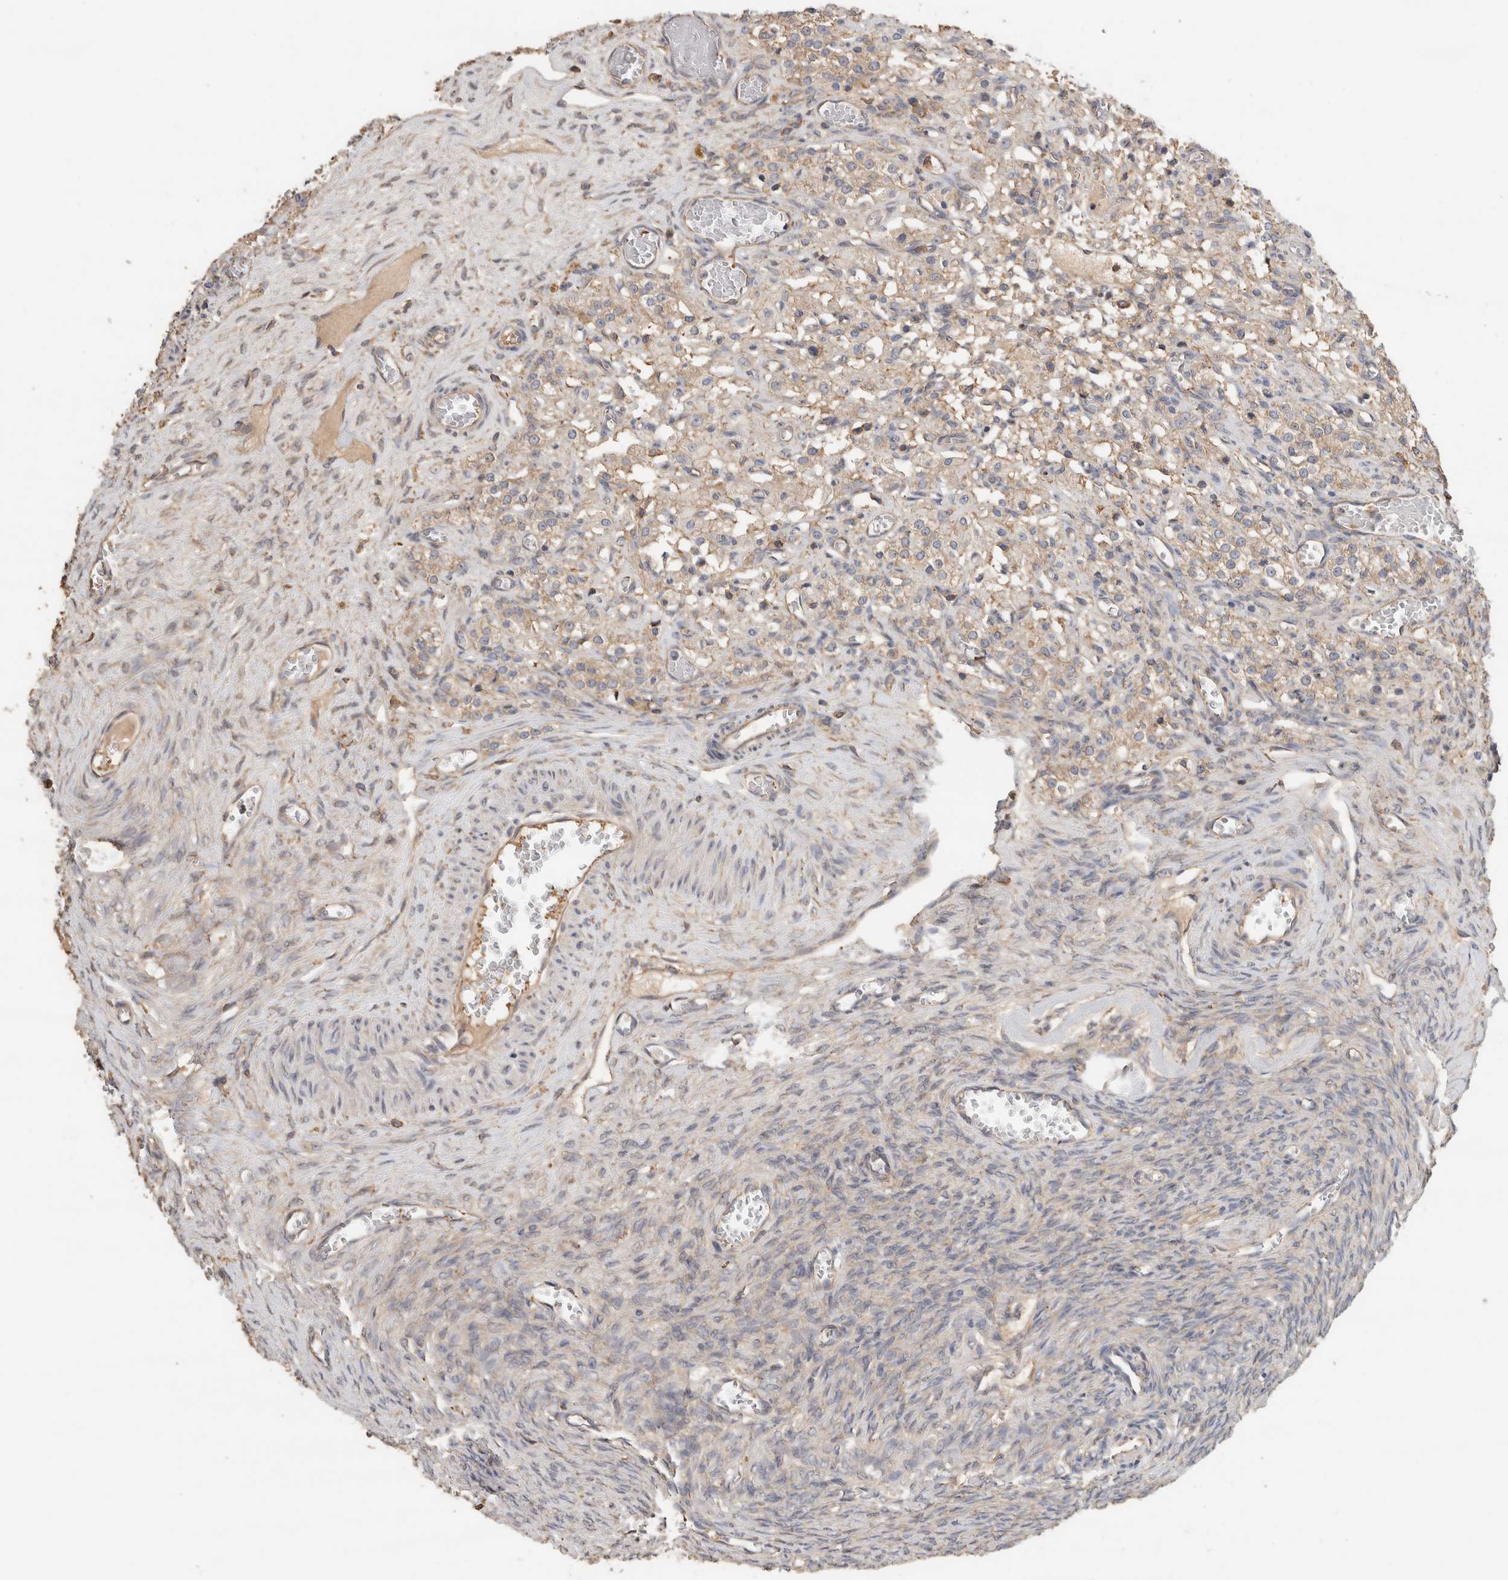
{"staining": {"intensity": "weak", "quantity": ">75%", "location": "cytoplasmic/membranous"}, "tissue": "ovary", "cell_type": "Ovarian stroma cells", "image_type": "normal", "snomed": [{"axis": "morphology", "description": "Normal tissue, NOS"}, {"axis": "topography", "description": "Ovary"}], "caption": "Immunohistochemical staining of normal human ovary exhibits weak cytoplasmic/membranous protein expression in about >75% of ovarian stroma cells.", "gene": "EIF4G3", "patient": {"sex": "female", "age": 27}}